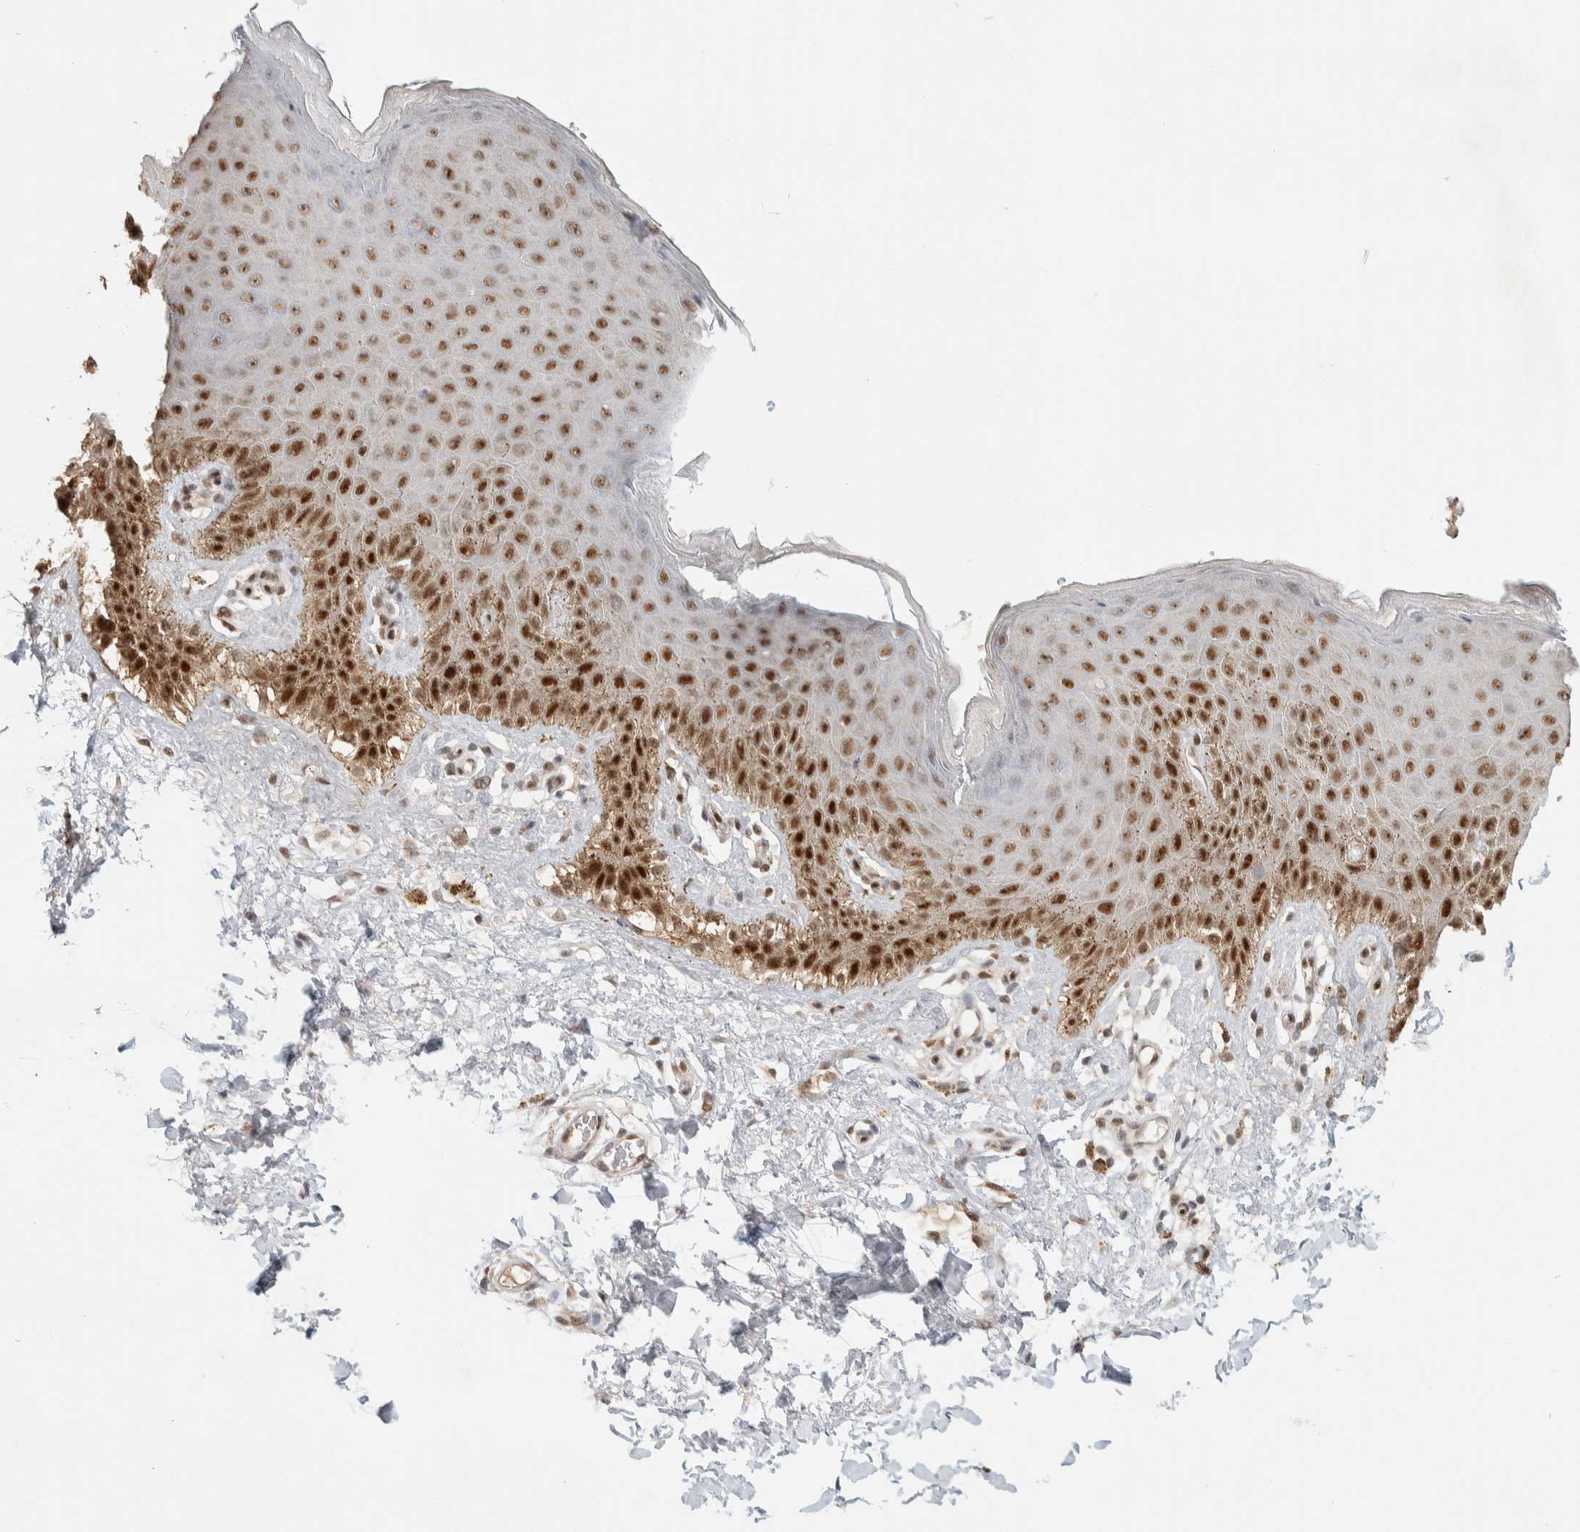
{"staining": {"intensity": "strong", "quantity": ">75%", "location": "nuclear"}, "tissue": "skin", "cell_type": "Epidermal cells", "image_type": "normal", "snomed": [{"axis": "morphology", "description": "Normal tissue, NOS"}, {"axis": "topography", "description": "Anal"}], "caption": "DAB (3,3'-diaminobenzidine) immunohistochemical staining of unremarkable skin demonstrates strong nuclear protein expression in about >75% of epidermal cells. (DAB (3,3'-diaminobenzidine) IHC, brown staining for protein, blue staining for nuclei).", "gene": "PUS7", "patient": {"sex": "male", "age": 44}}